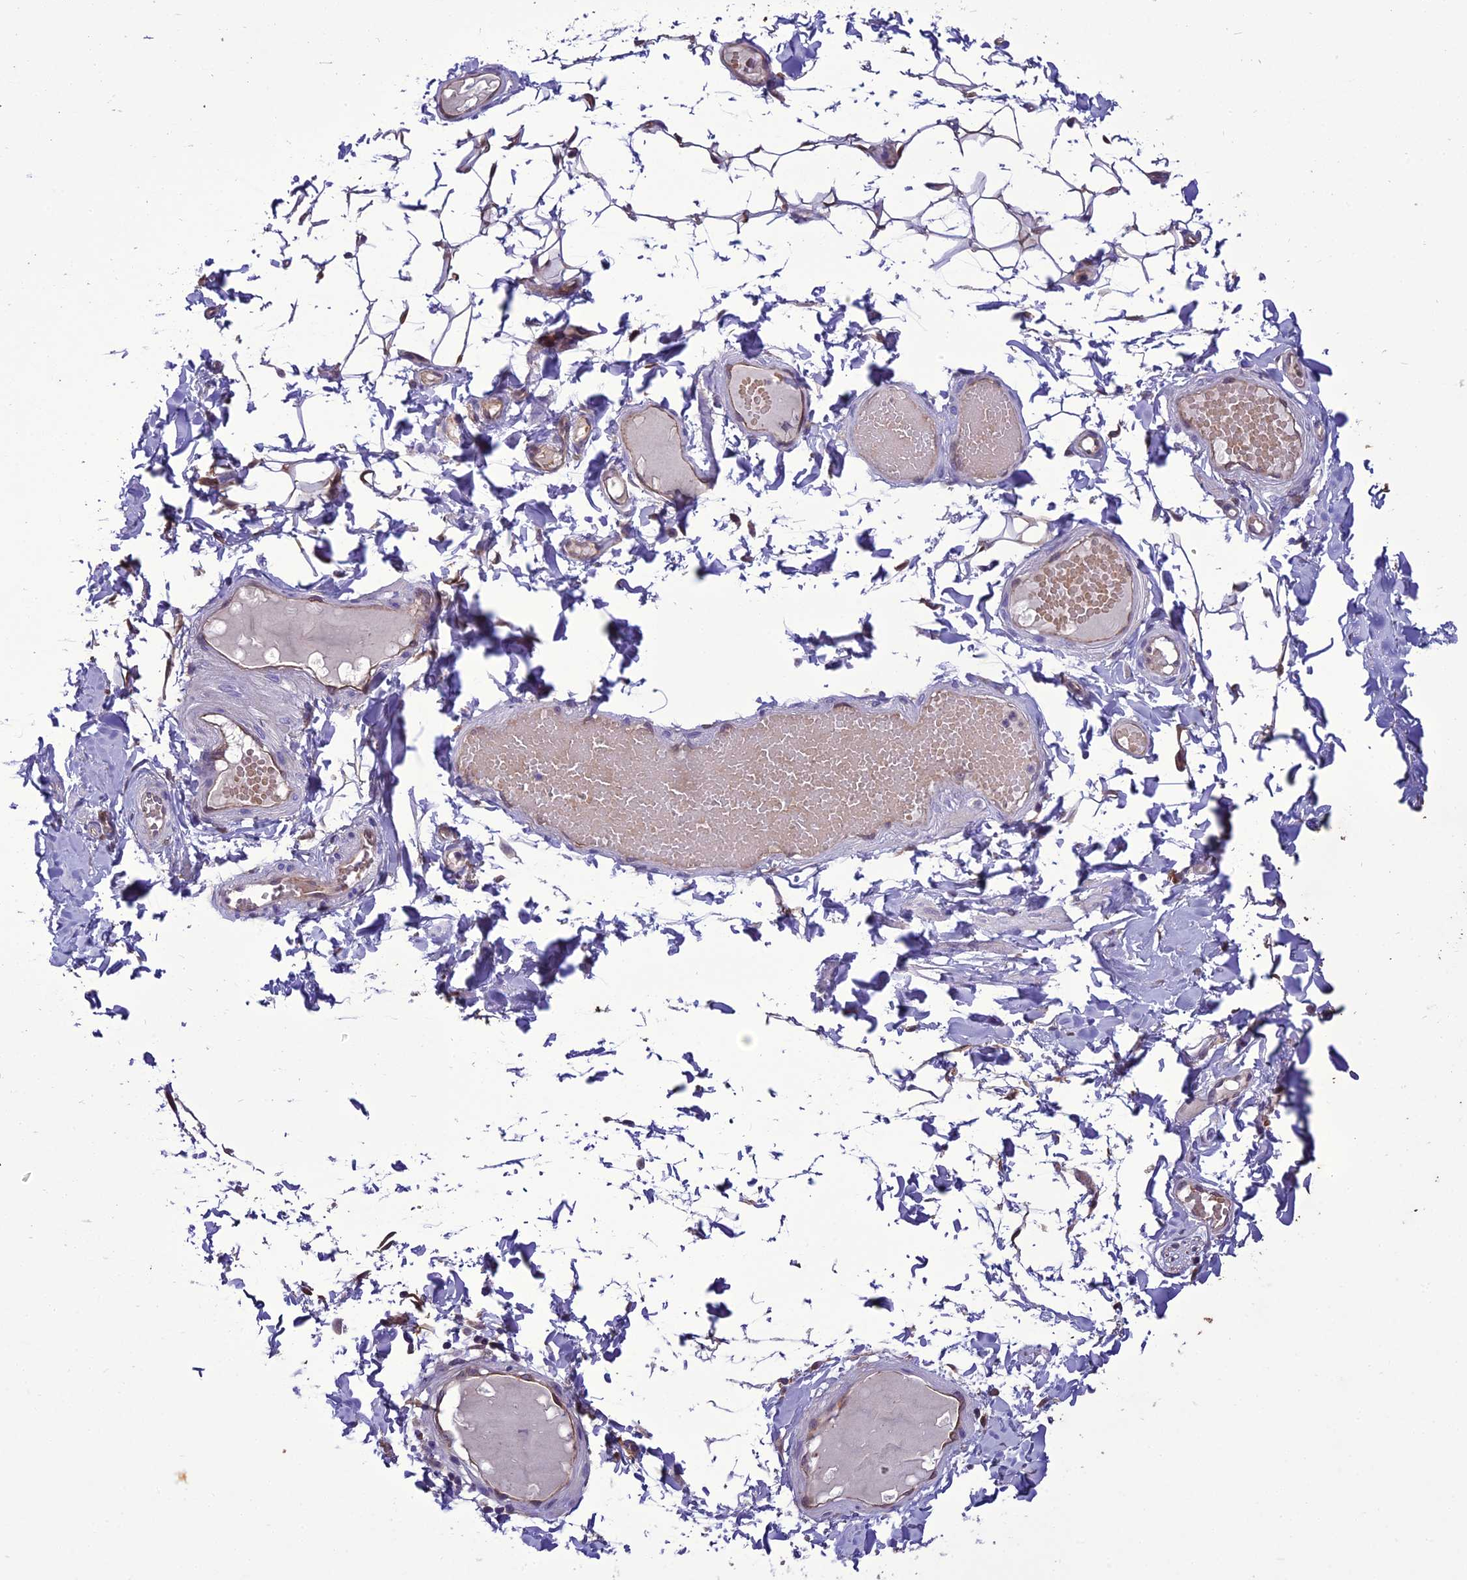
{"staining": {"intensity": "weak", "quantity": "25%-75%", "location": "cytoplasmic/membranous"}, "tissue": "adipose tissue", "cell_type": "Adipocytes", "image_type": "normal", "snomed": [{"axis": "morphology", "description": "Normal tissue, NOS"}, {"axis": "topography", "description": "Adipose tissue"}, {"axis": "topography", "description": "Vascular tissue"}, {"axis": "topography", "description": "Peripheral nerve tissue"}], "caption": "Adipocytes reveal weak cytoplasmic/membranous positivity in approximately 25%-75% of cells in benign adipose tissue.", "gene": "BORCS6", "patient": {"sex": "male", "age": 25}}